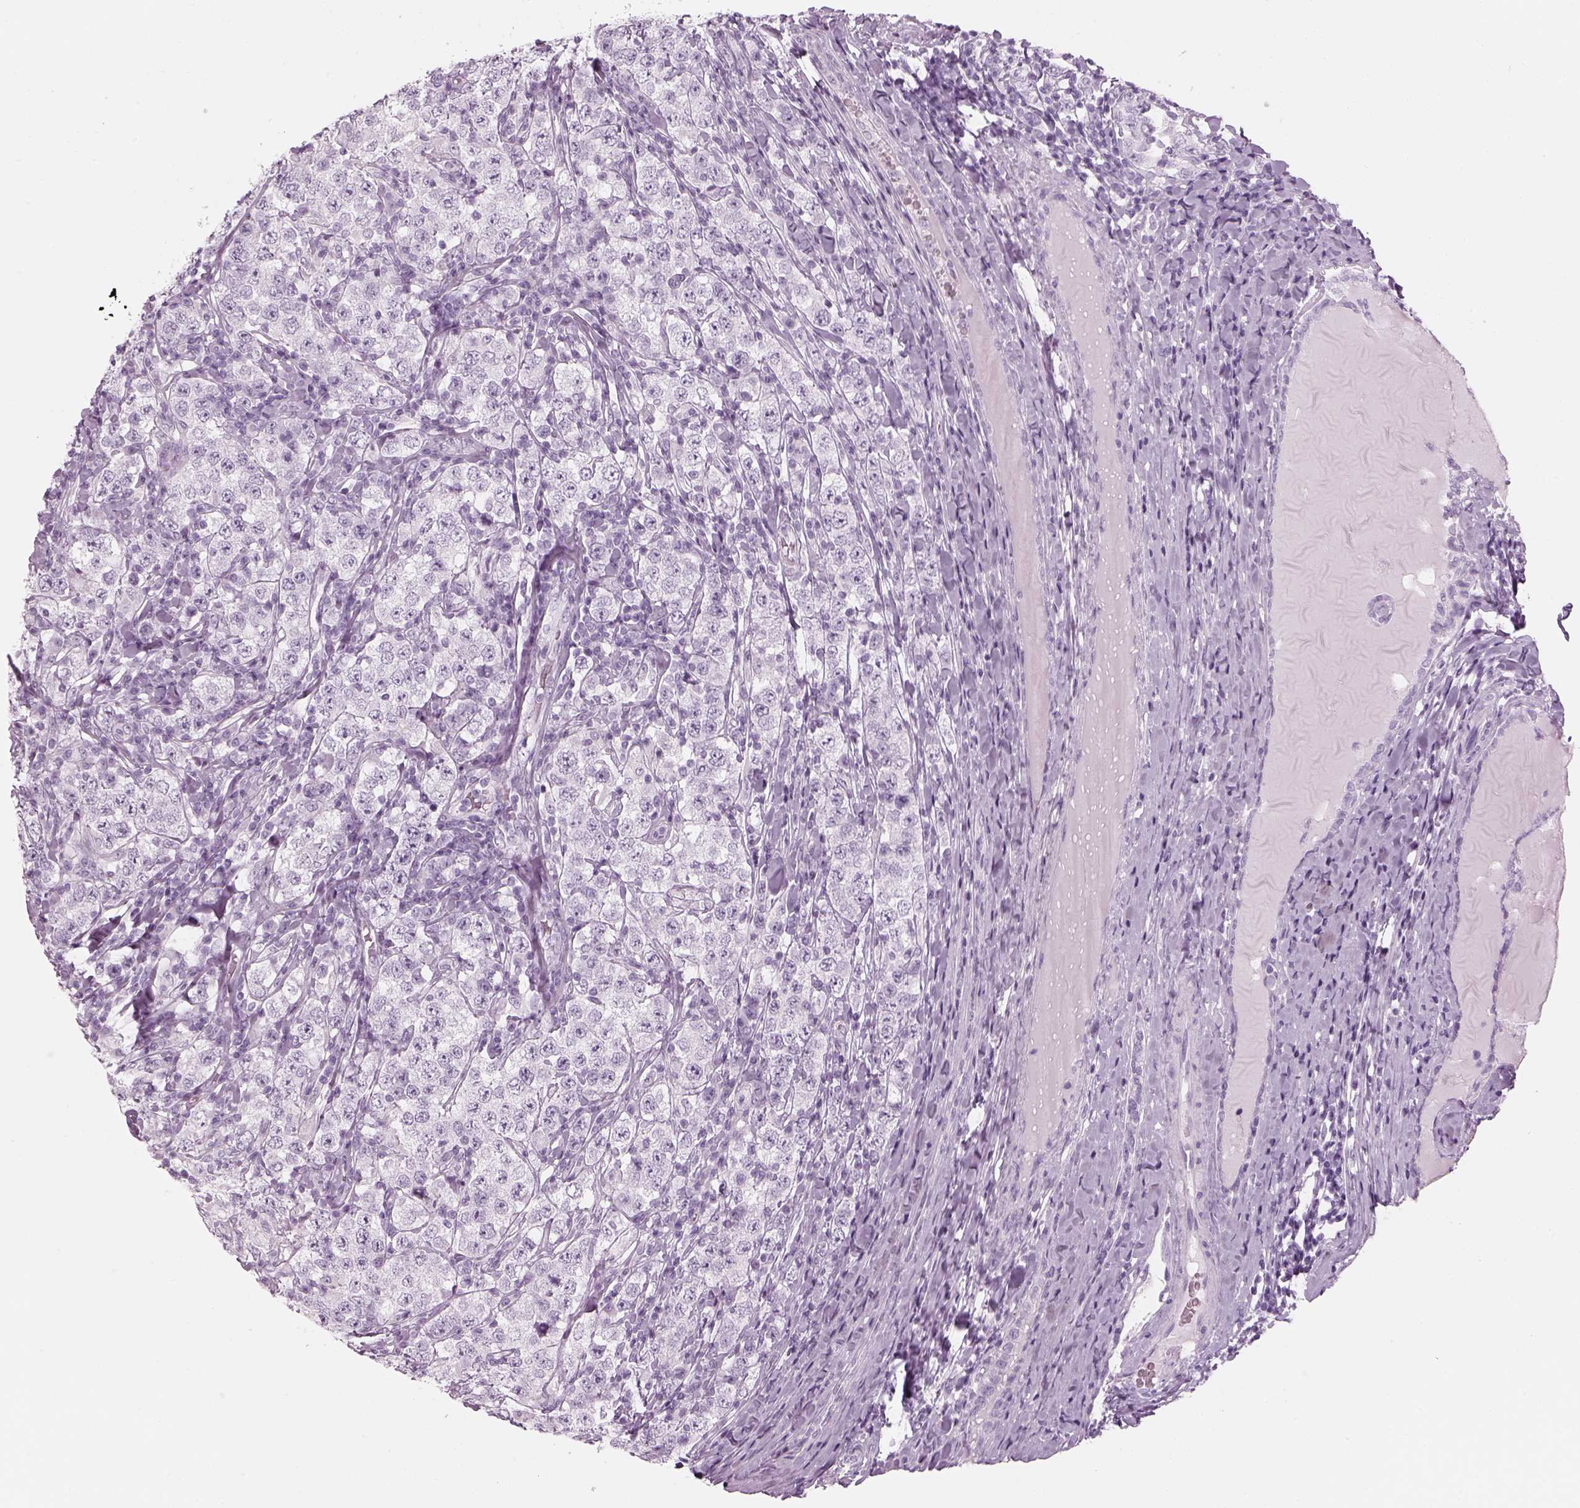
{"staining": {"intensity": "negative", "quantity": "none", "location": "none"}, "tissue": "testis cancer", "cell_type": "Tumor cells", "image_type": "cancer", "snomed": [{"axis": "morphology", "description": "Seminoma, NOS"}, {"axis": "morphology", "description": "Carcinoma, Embryonal, NOS"}, {"axis": "topography", "description": "Testis"}], "caption": "Histopathology image shows no protein expression in tumor cells of embryonal carcinoma (testis) tissue. (Stains: DAB immunohistochemistry (IHC) with hematoxylin counter stain, Microscopy: brightfield microscopy at high magnification).", "gene": "SAG", "patient": {"sex": "male", "age": 41}}